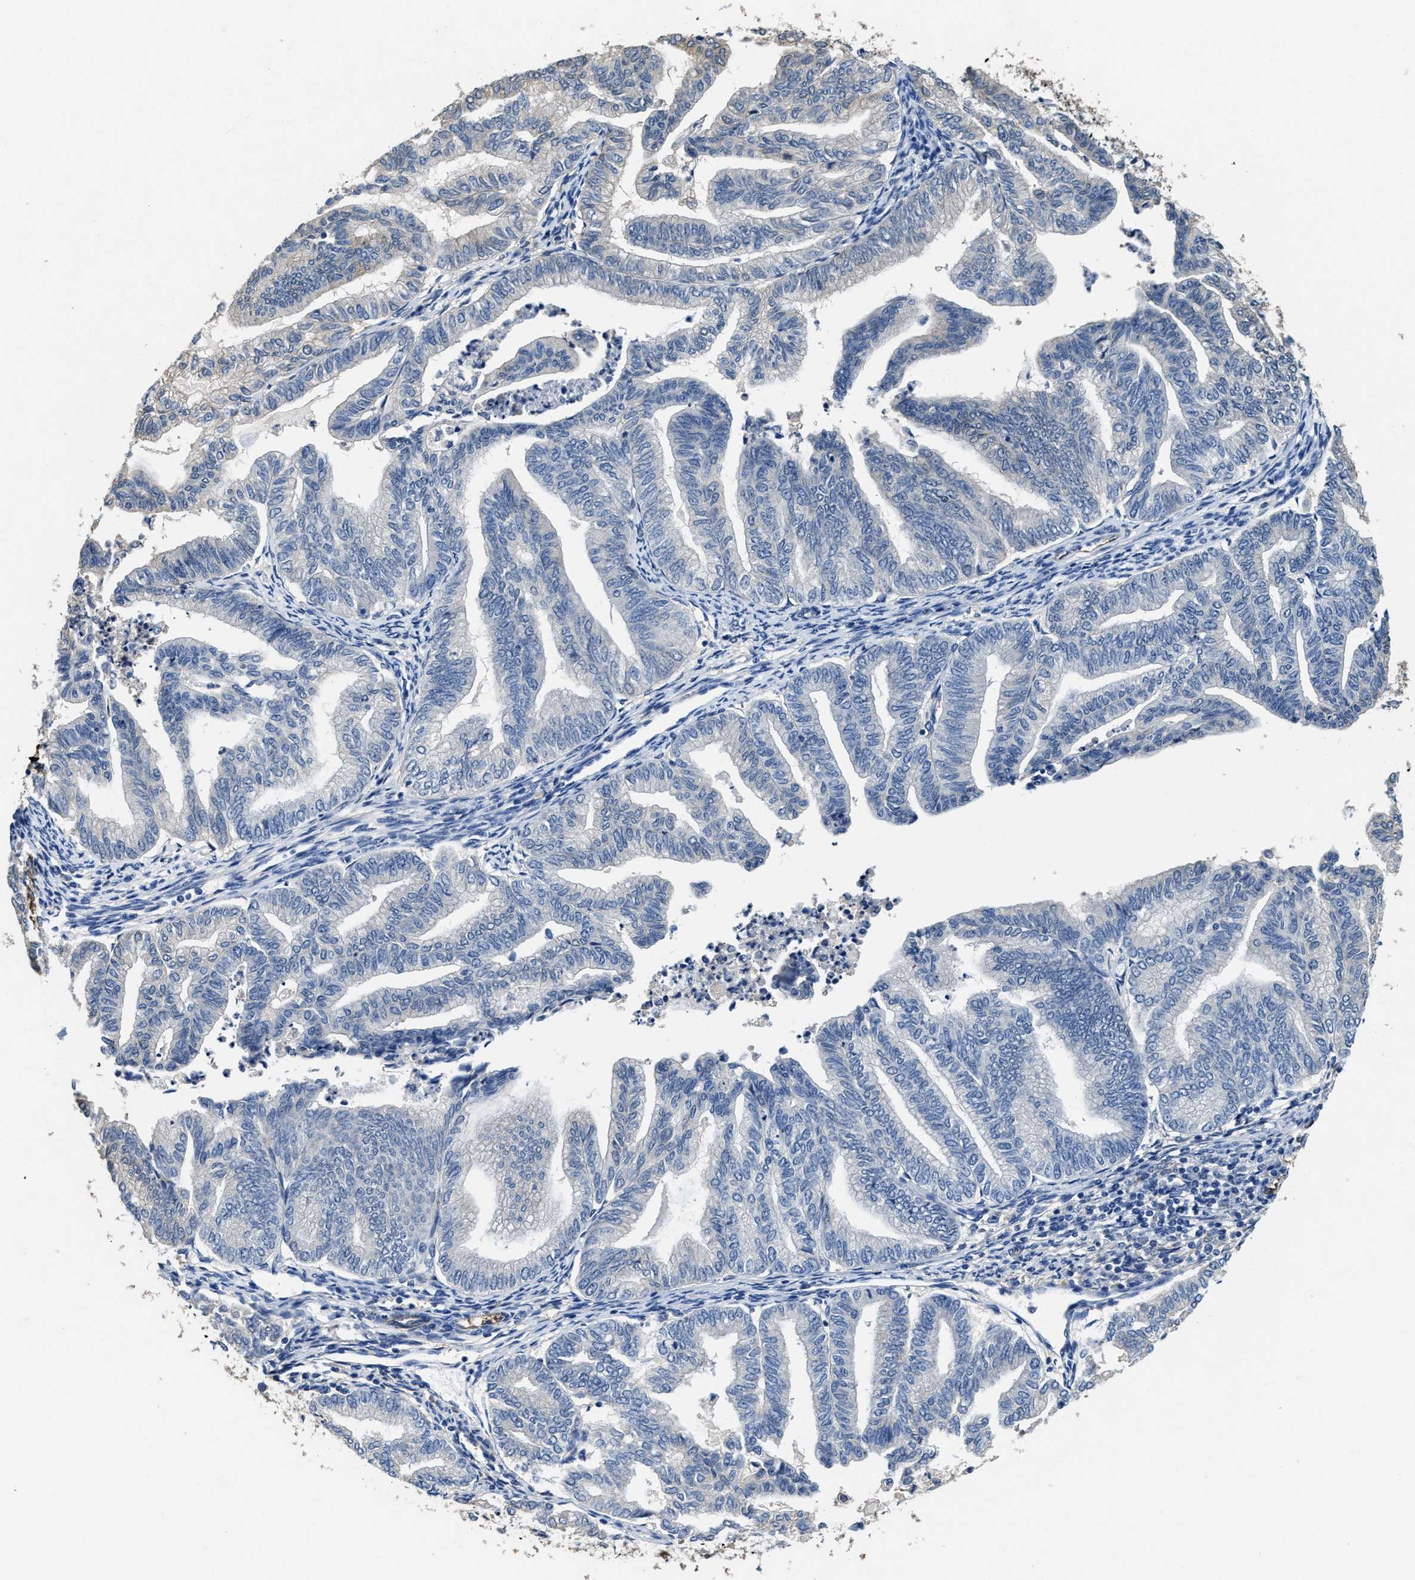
{"staining": {"intensity": "negative", "quantity": "none", "location": "none"}, "tissue": "endometrial cancer", "cell_type": "Tumor cells", "image_type": "cancer", "snomed": [{"axis": "morphology", "description": "Adenocarcinoma, NOS"}, {"axis": "topography", "description": "Endometrium"}], "caption": "Tumor cells show no significant protein staining in endometrial cancer (adenocarcinoma).", "gene": "PEG10", "patient": {"sex": "female", "age": 79}}